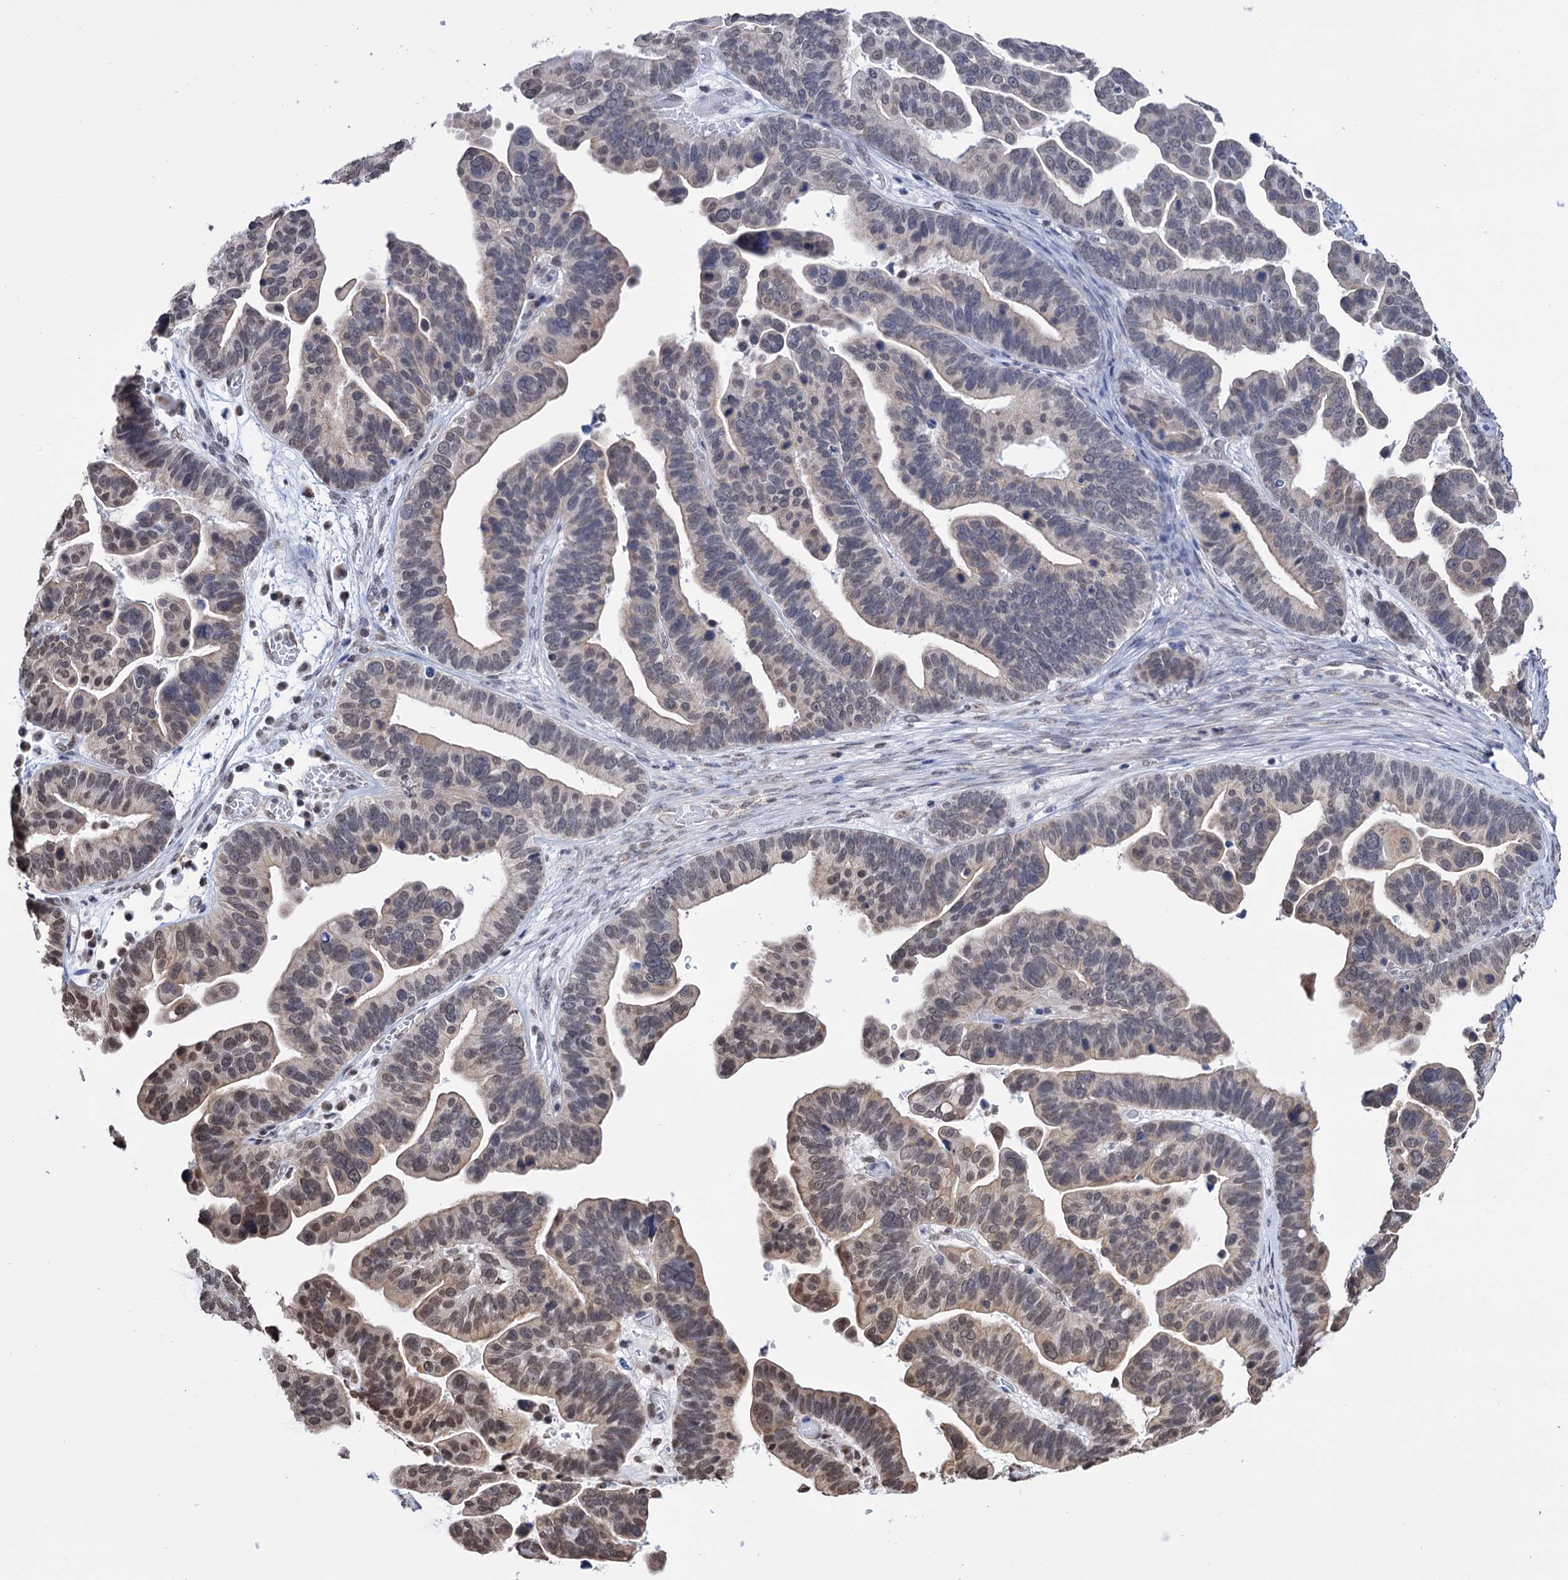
{"staining": {"intensity": "moderate", "quantity": "<25%", "location": "nuclear"}, "tissue": "ovarian cancer", "cell_type": "Tumor cells", "image_type": "cancer", "snomed": [{"axis": "morphology", "description": "Cystadenocarcinoma, serous, NOS"}, {"axis": "topography", "description": "Ovary"}], "caption": "Approximately <25% of tumor cells in serous cystadenocarcinoma (ovarian) reveal moderate nuclear protein staining as visualized by brown immunohistochemical staining.", "gene": "ABHD10", "patient": {"sex": "female", "age": 56}}